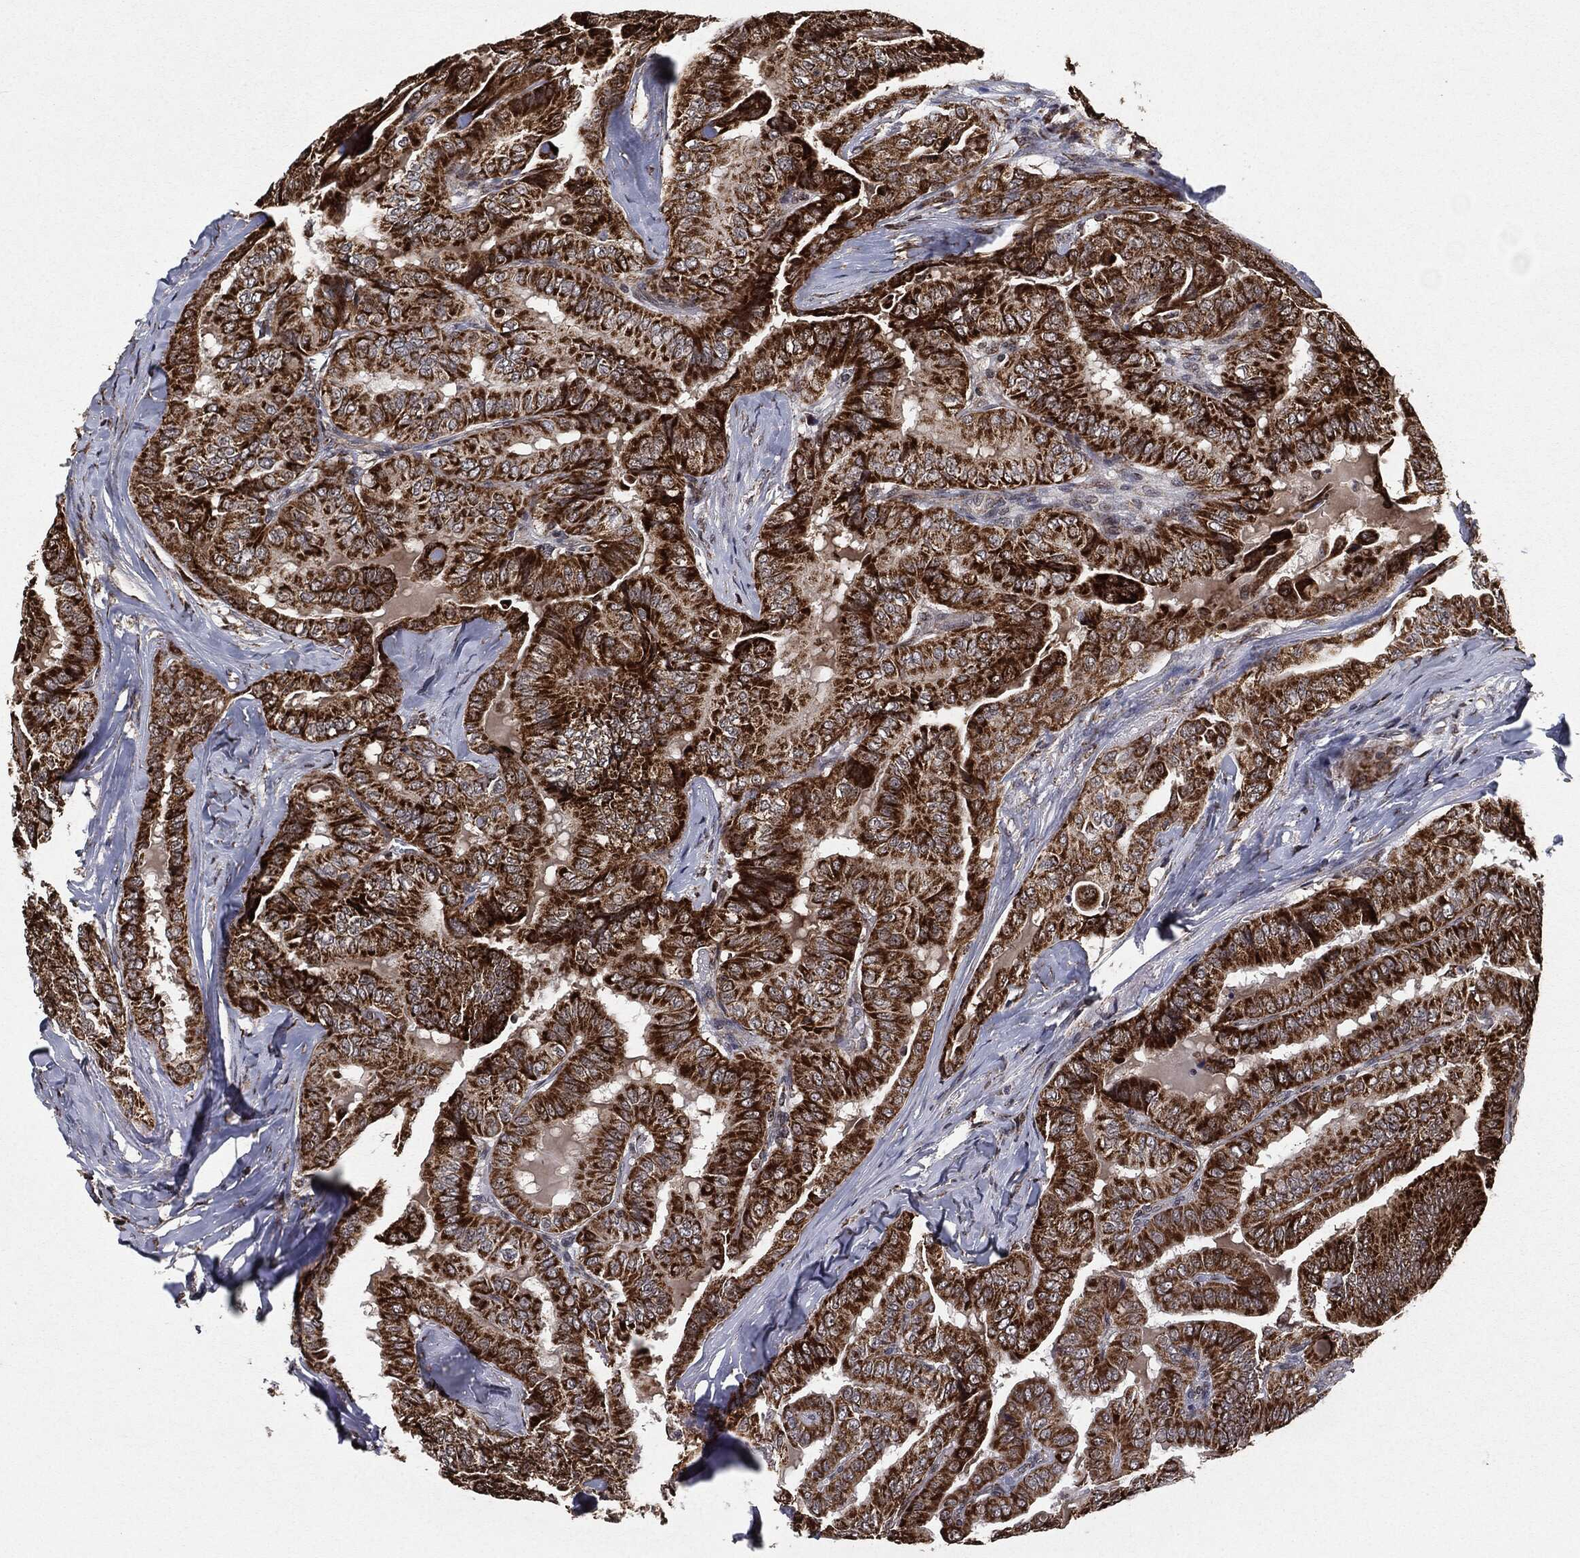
{"staining": {"intensity": "strong", "quantity": ">75%", "location": "cytoplasmic/membranous"}, "tissue": "thyroid cancer", "cell_type": "Tumor cells", "image_type": "cancer", "snomed": [{"axis": "morphology", "description": "Papillary adenocarcinoma, NOS"}, {"axis": "topography", "description": "Thyroid gland"}], "caption": "Thyroid cancer (papillary adenocarcinoma) stained for a protein (brown) exhibits strong cytoplasmic/membranous positive positivity in about >75% of tumor cells.", "gene": "CHCHD2", "patient": {"sex": "female", "age": 68}}